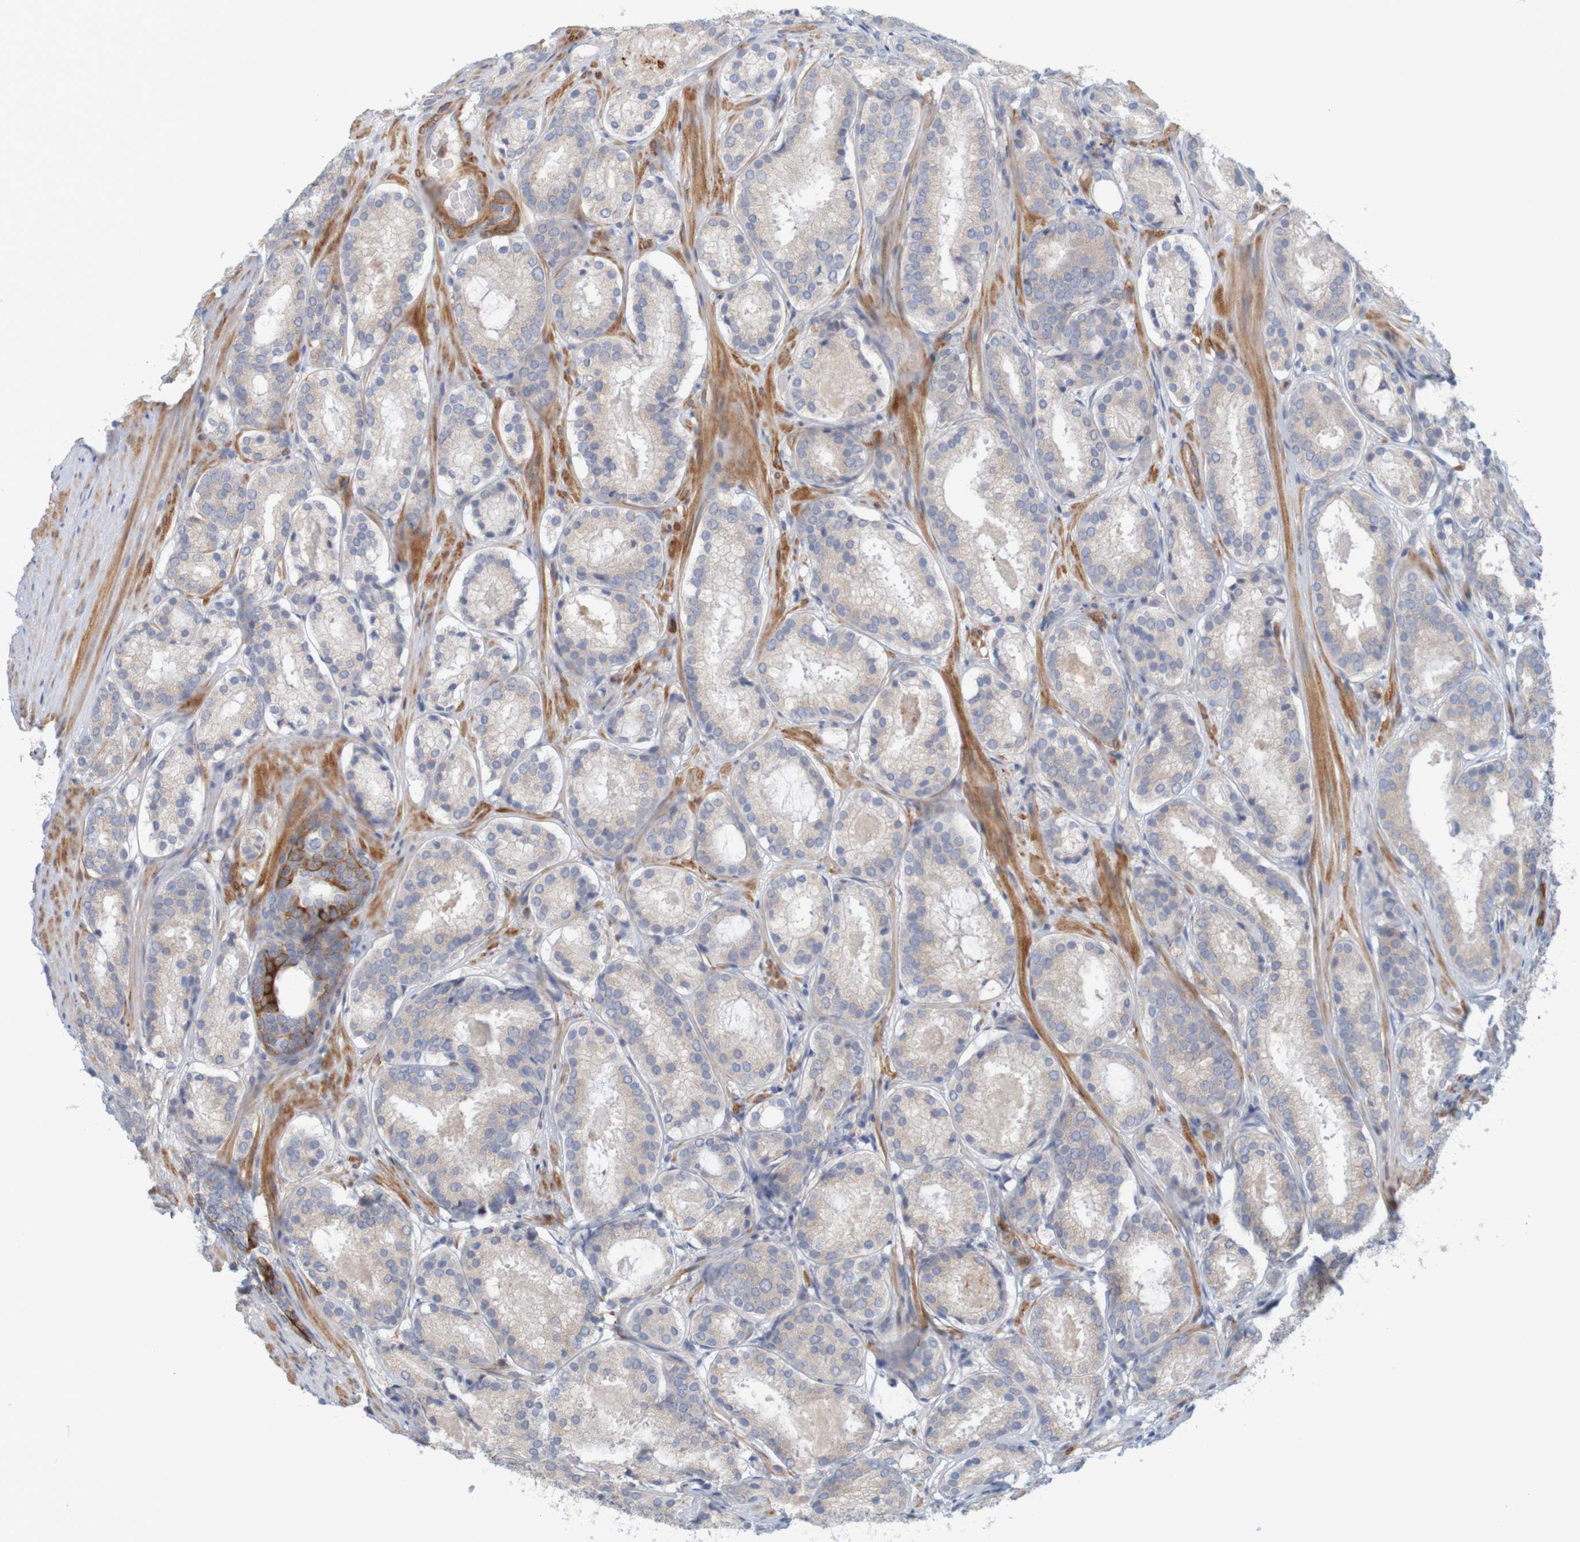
{"staining": {"intensity": "weak", "quantity": ">75%", "location": "cytoplasmic/membranous"}, "tissue": "prostate cancer", "cell_type": "Tumor cells", "image_type": "cancer", "snomed": [{"axis": "morphology", "description": "Adenocarcinoma, Low grade"}, {"axis": "topography", "description": "Prostate"}], "caption": "Protein positivity by IHC exhibits weak cytoplasmic/membranous staining in approximately >75% of tumor cells in prostate cancer.", "gene": "KRT23", "patient": {"sex": "male", "age": 69}}